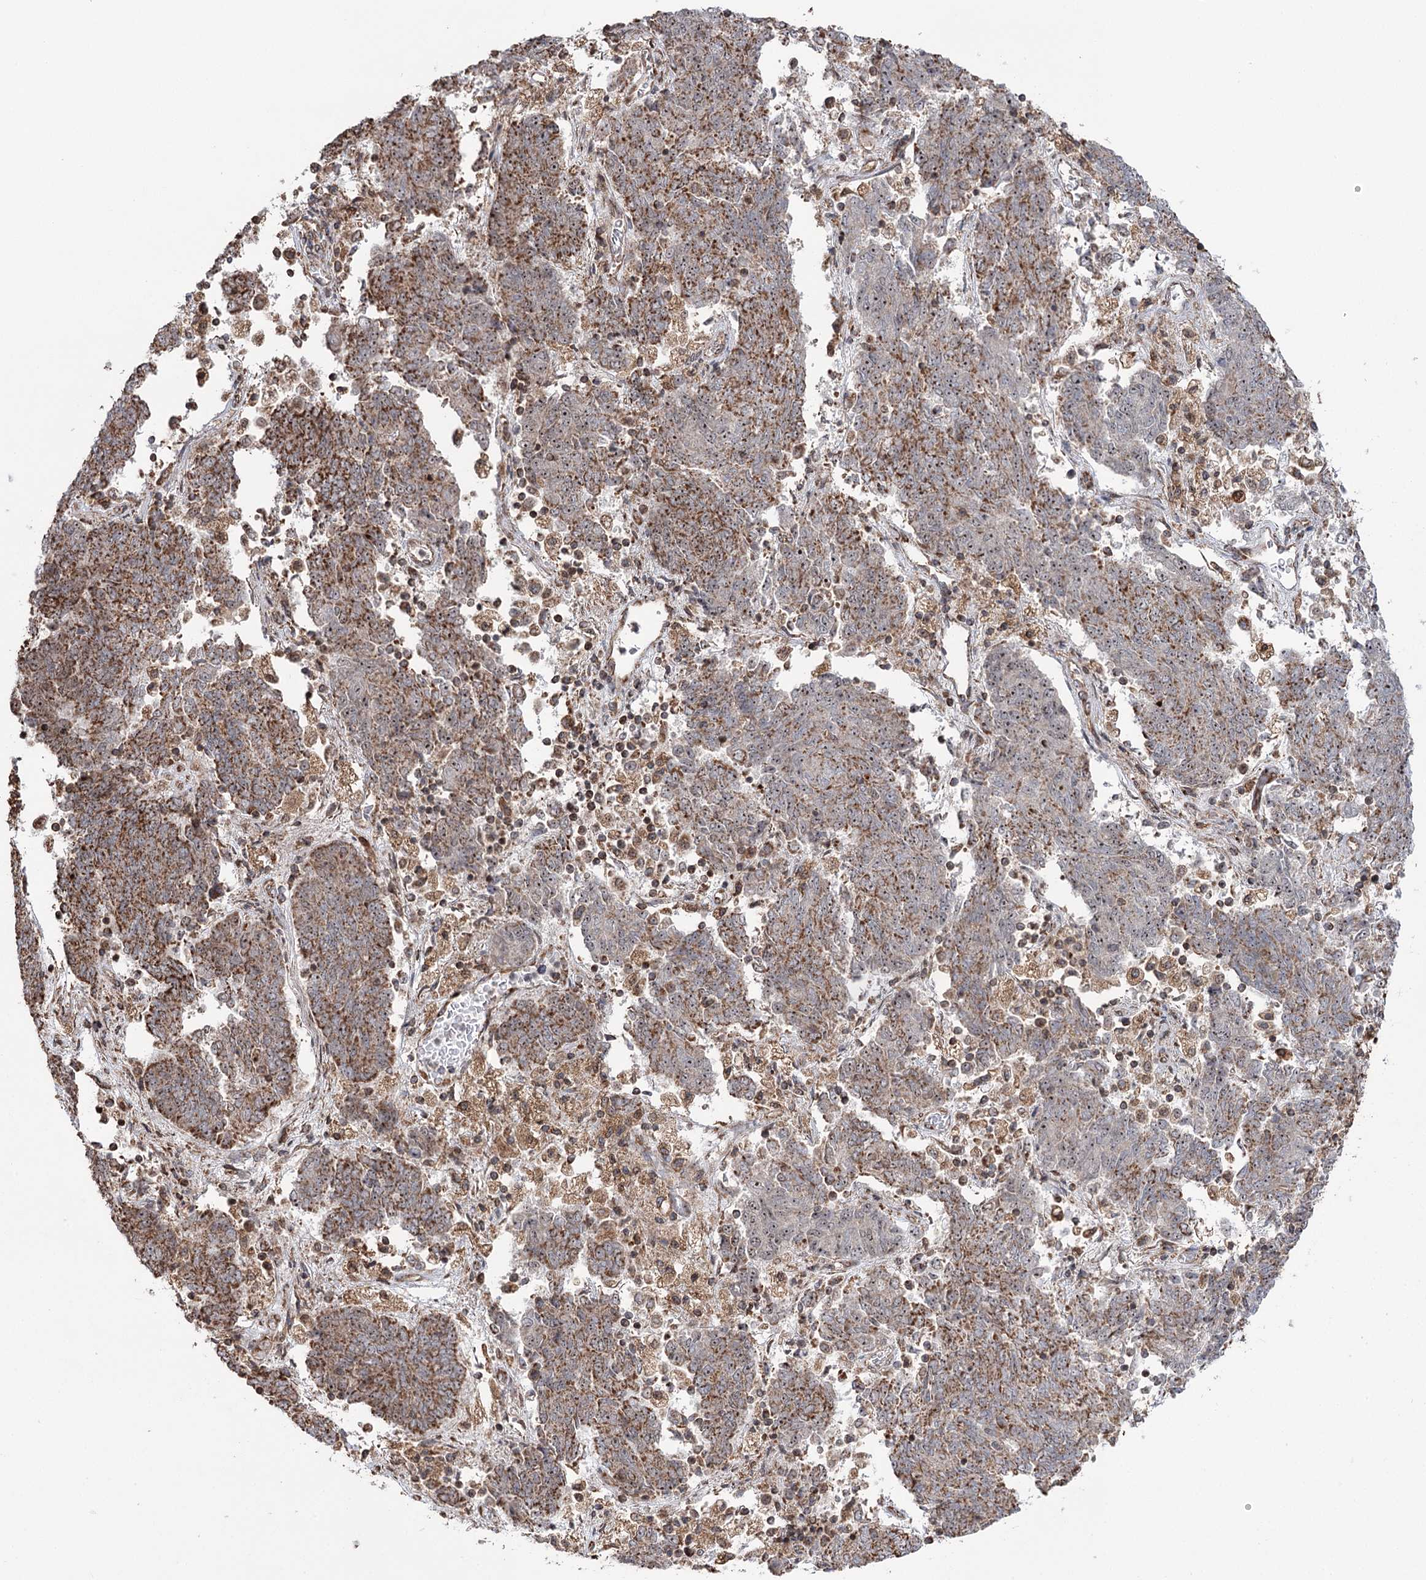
{"staining": {"intensity": "moderate", "quantity": ">75%", "location": "cytoplasmic/membranous,nuclear"}, "tissue": "endometrial cancer", "cell_type": "Tumor cells", "image_type": "cancer", "snomed": [{"axis": "morphology", "description": "Adenocarcinoma, NOS"}, {"axis": "topography", "description": "Endometrium"}], "caption": "A micrograph of human endometrial cancer (adenocarcinoma) stained for a protein exhibits moderate cytoplasmic/membranous and nuclear brown staining in tumor cells.", "gene": "STEEP1", "patient": {"sex": "female", "age": 80}}